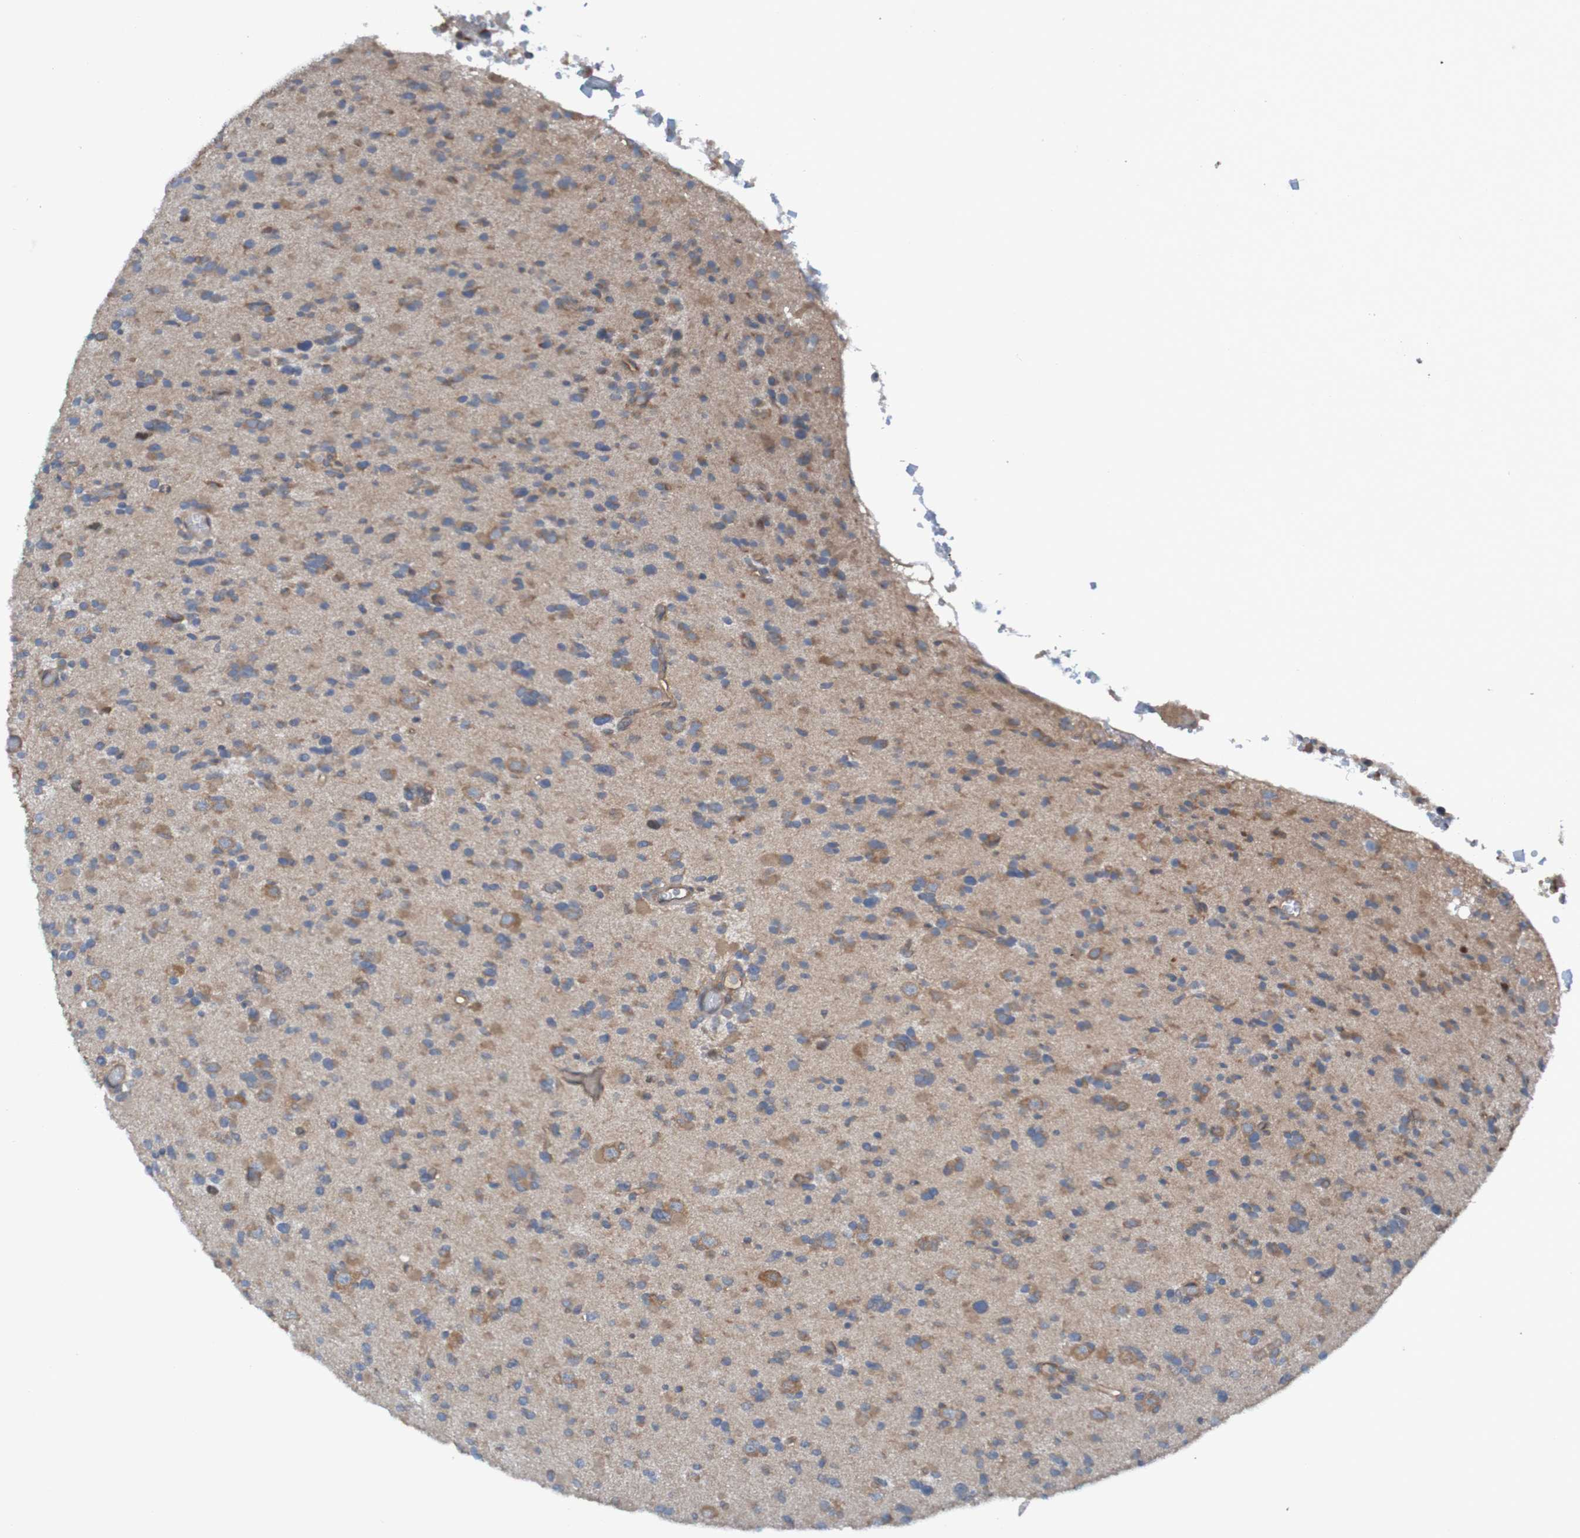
{"staining": {"intensity": "moderate", "quantity": ">75%", "location": "cytoplasmic/membranous"}, "tissue": "glioma", "cell_type": "Tumor cells", "image_type": "cancer", "snomed": [{"axis": "morphology", "description": "Glioma, malignant, Low grade"}, {"axis": "topography", "description": "Brain"}], "caption": "About >75% of tumor cells in human malignant low-grade glioma exhibit moderate cytoplasmic/membranous protein expression as visualized by brown immunohistochemical staining.", "gene": "DNAJC4", "patient": {"sex": "female", "age": 22}}